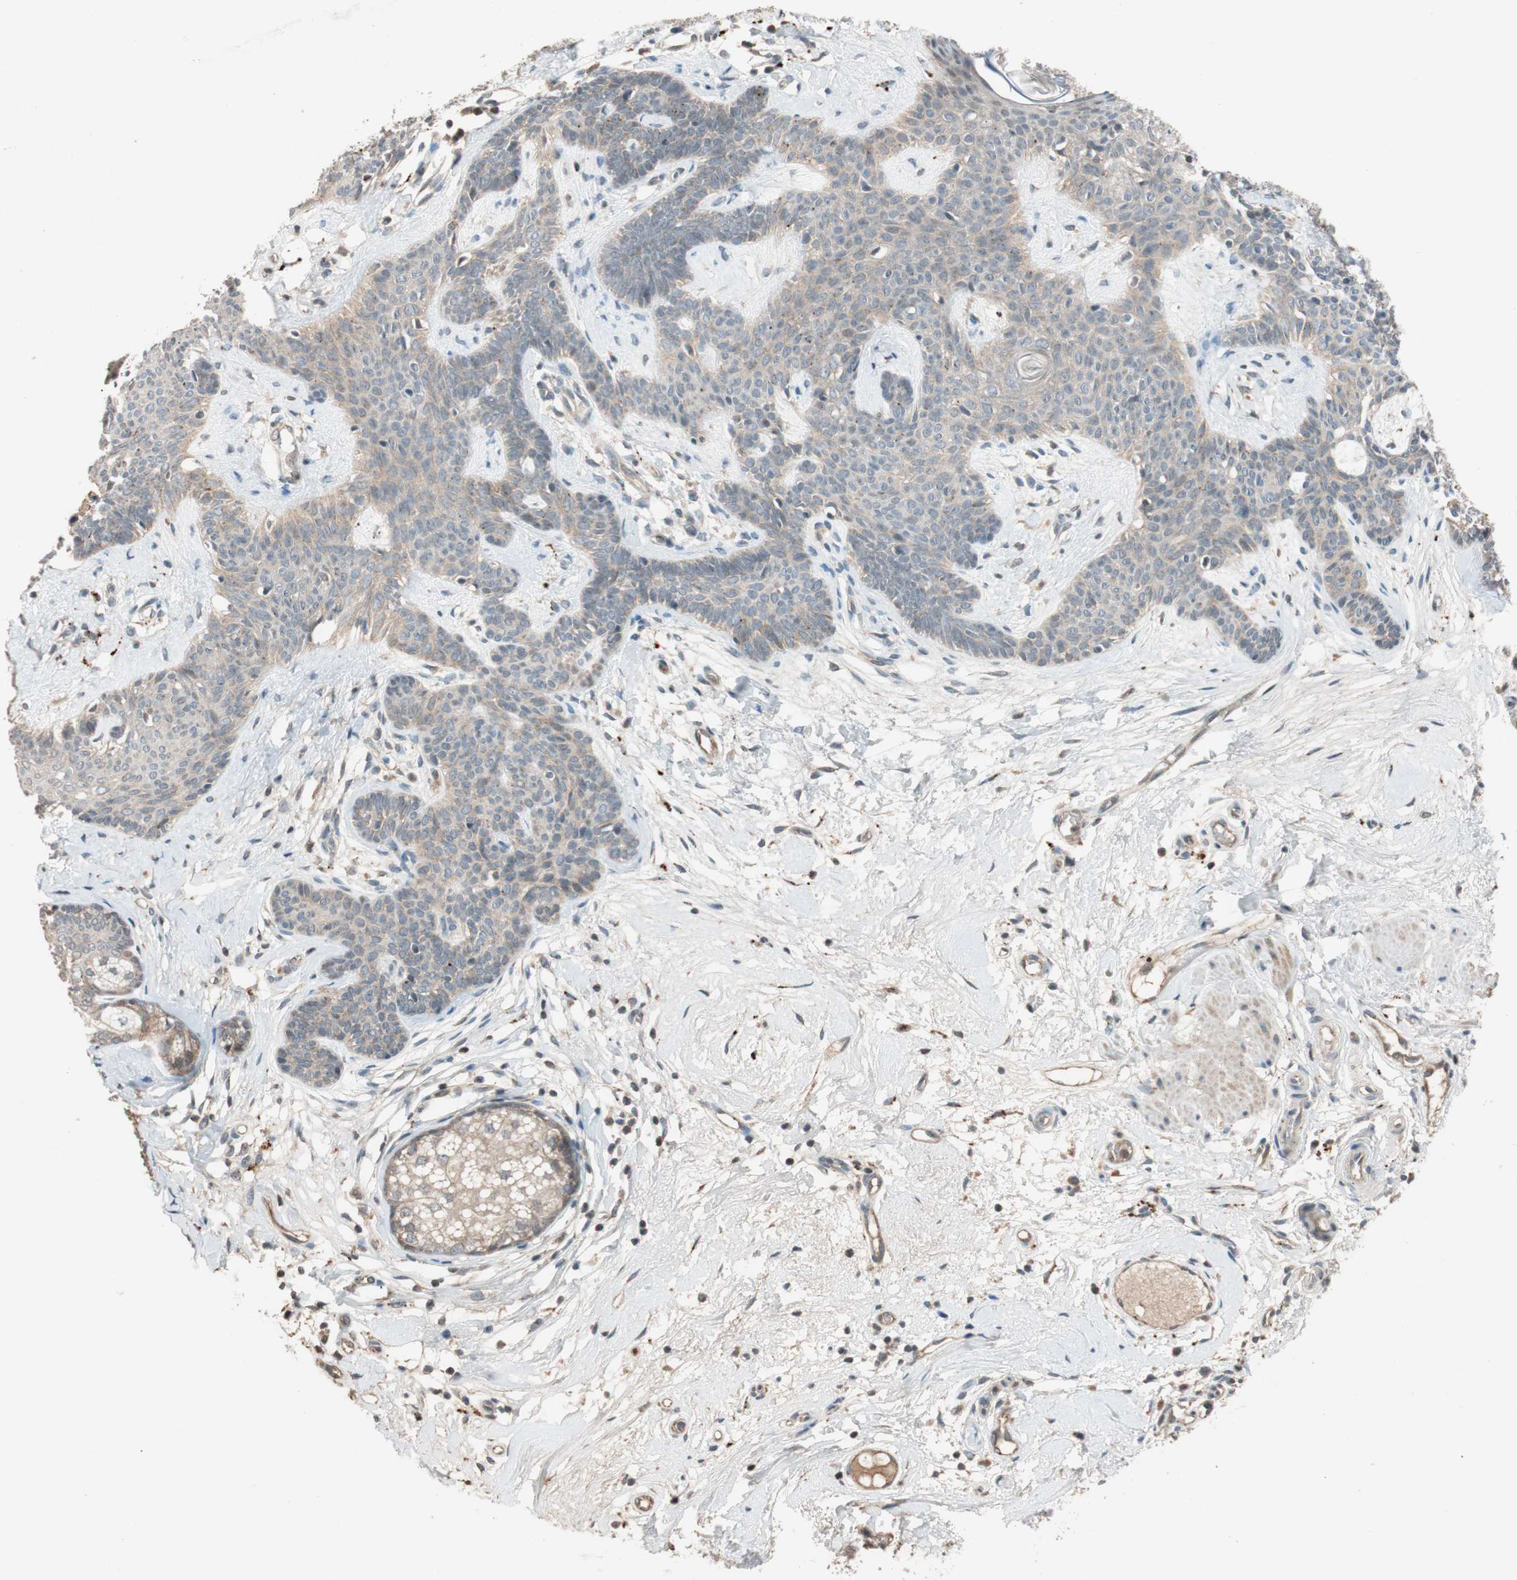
{"staining": {"intensity": "weak", "quantity": ">75%", "location": "cytoplasmic/membranous"}, "tissue": "skin cancer", "cell_type": "Tumor cells", "image_type": "cancer", "snomed": [{"axis": "morphology", "description": "Developmental malformation"}, {"axis": "morphology", "description": "Basal cell carcinoma"}, {"axis": "topography", "description": "Skin"}], "caption": "Protein staining of skin cancer (basal cell carcinoma) tissue shows weak cytoplasmic/membranous positivity in about >75% of tumor cells.", "gene": "GLB1", "patient": {"sex": "female", "age": 62}}